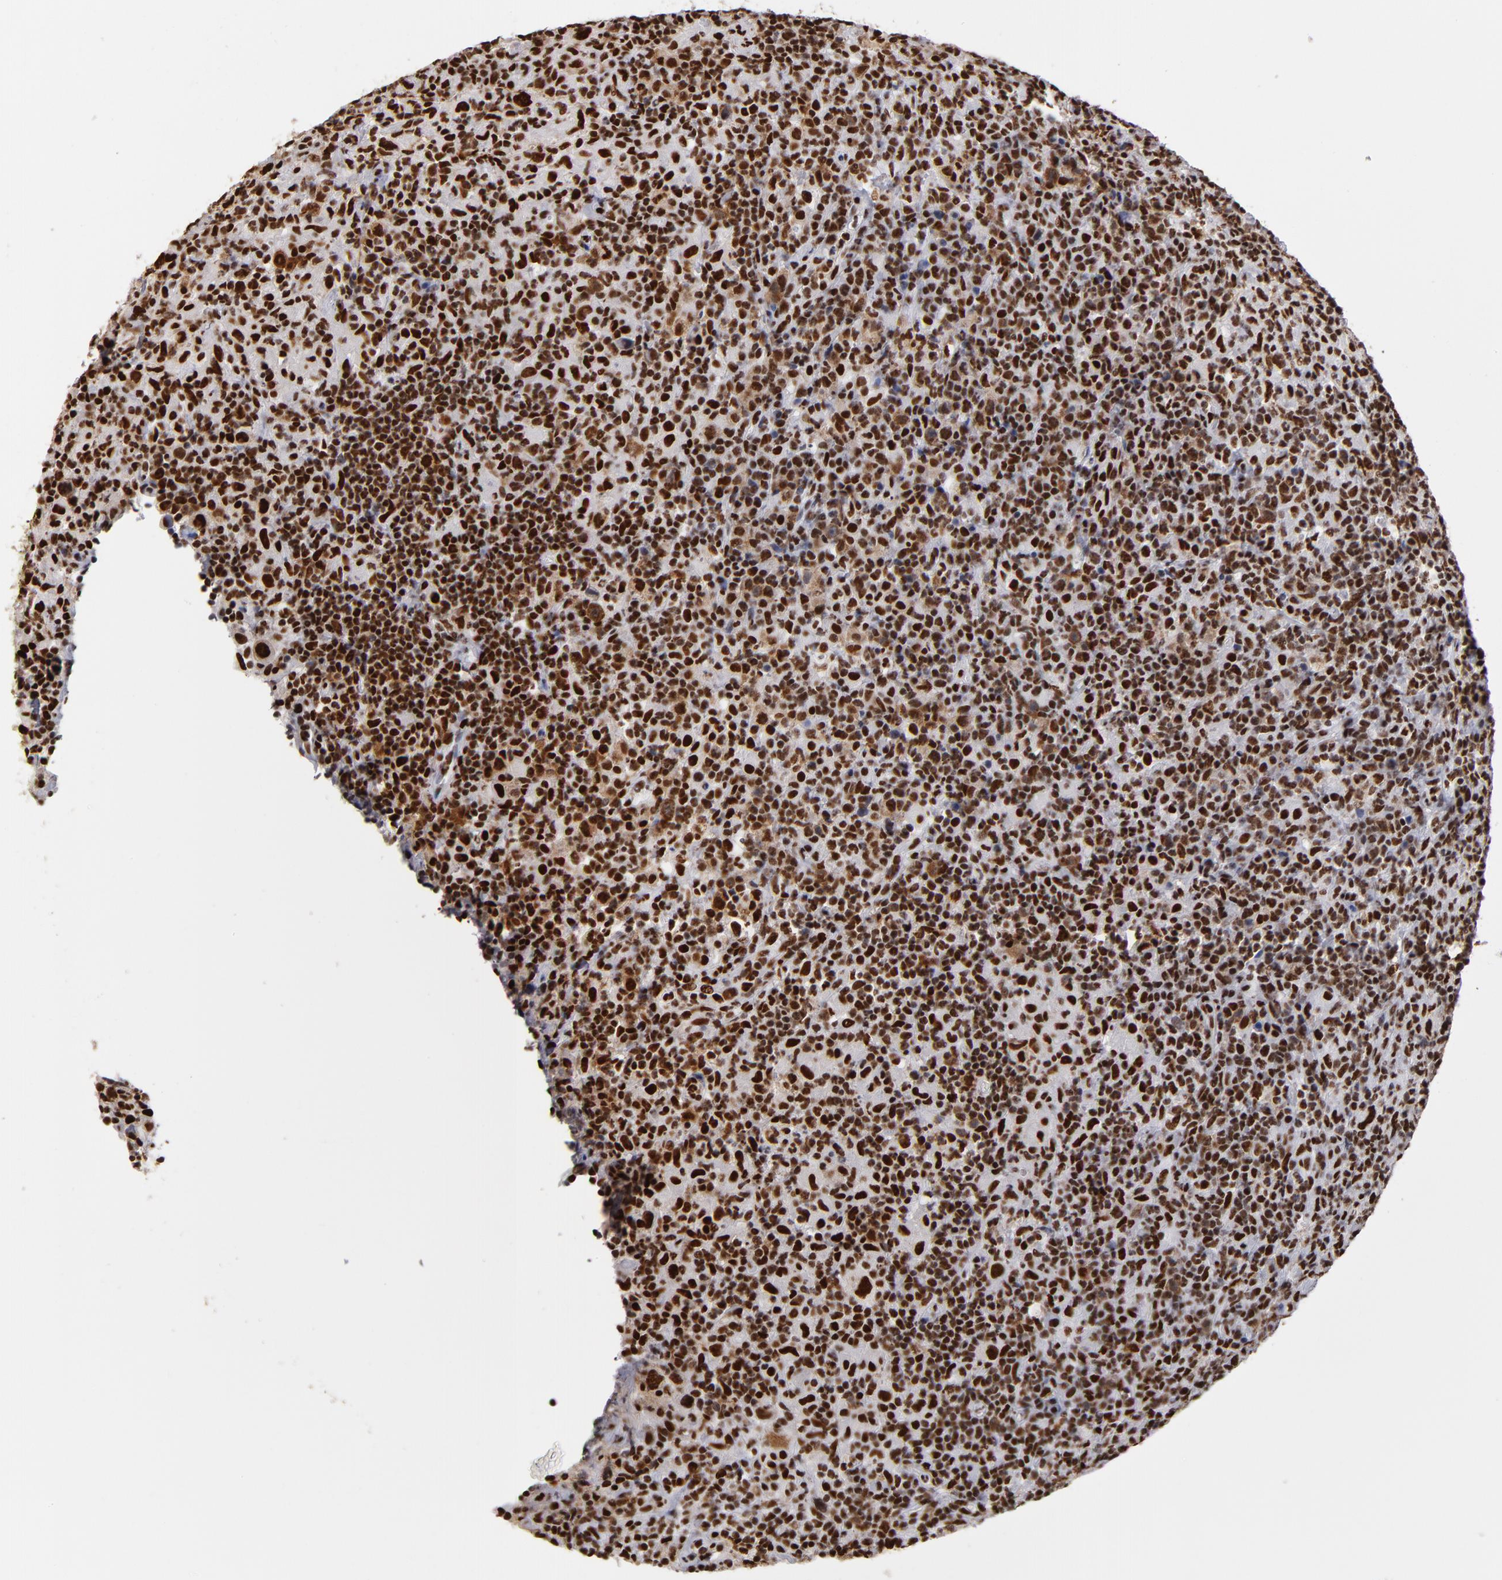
{"staining": {"intensity": "strong", "quantity": ">75%", "location": "nuclear"}, "tissue": "lymphoma", "cell_type": "Tumor cells", "image_type": "cancer", "snomed": [{"axis": "morphology", "description": "Hodgkin's disease, NOS"}, {"axis": "topography", "description": "Lymph node"}], "caption": "Immunohistochemical staining of human Hodgkin's disease reveals strong nuclear protein staining in approximately >75% of tumor cells.", "gene": "MRE11", "patient": {"sex": "male", "age": 65}}